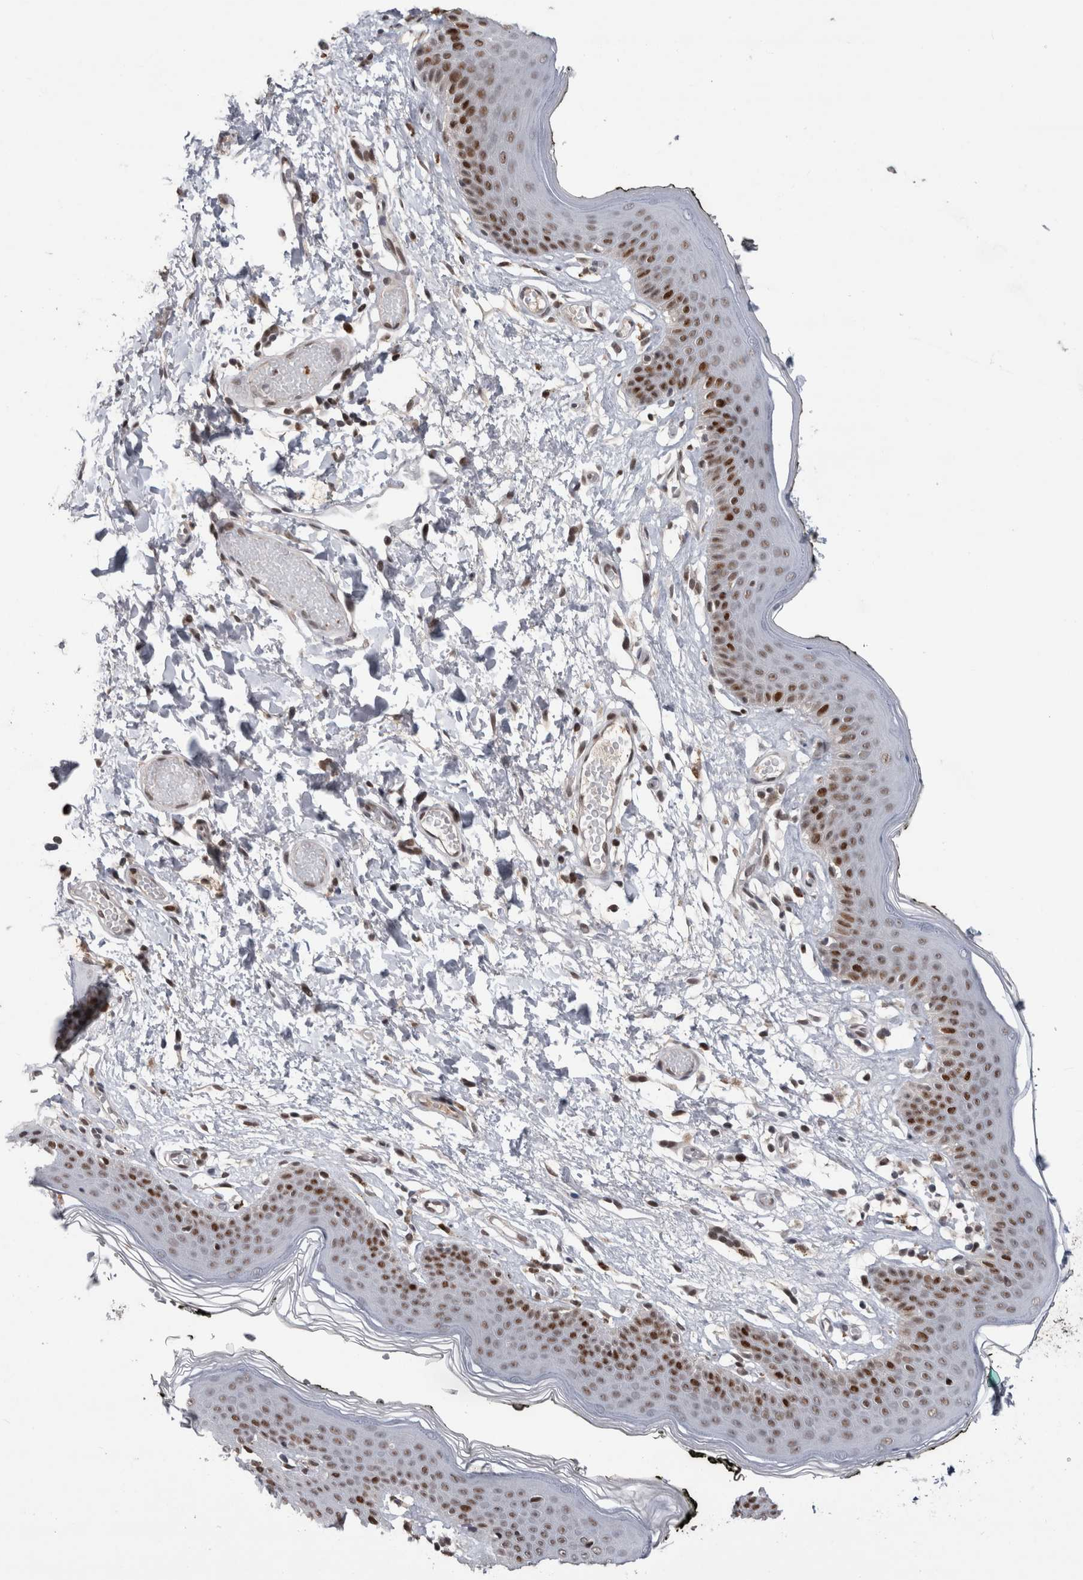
{"staining": {"intensity": "strong", "quantity": ">75%", "location": "nuclear"}, "tissue": "skin", "cell_type": "Epidermal cells", "image_type": "normal", "snomed": [{"axis": "morphology", "description": "Normal tissue, NOS"}, {"axis": "morphology", "description": "Inflammation, NOS"}, {"axis": "topography", "description": "Vulva"}], "caption": "A brown stain highlights strong nuclear positivity of a protein in epidermal cells of unremarkable skin.", "gene": "POLD2", "patient": {"sex": "female", "age": 84}}